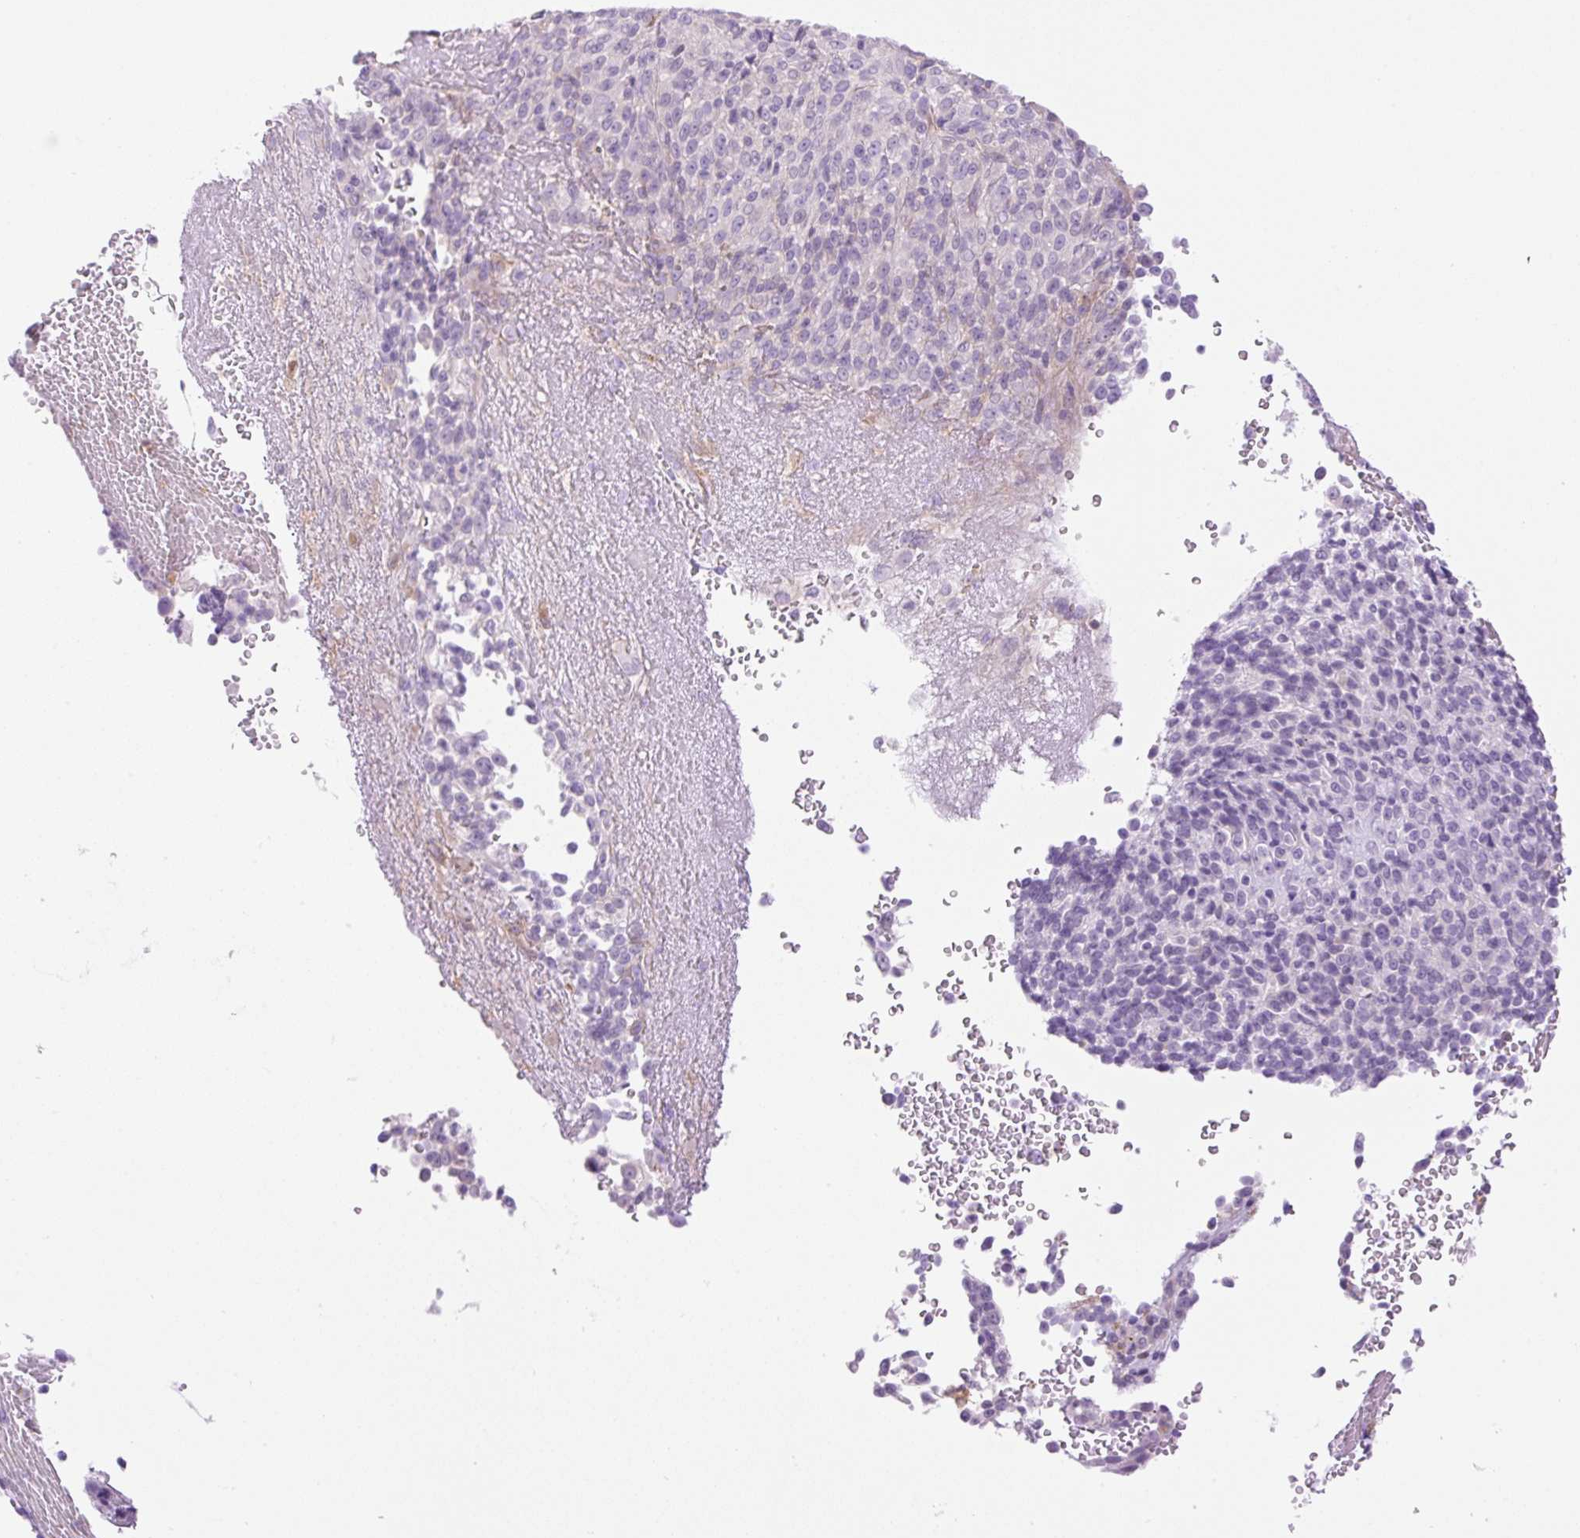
{"staining": {"intensity": "negative", "quantity": "none", "location": "none"}, "tissue": "melanoma", "cell_type": "Tumor cells", "image_type": "cancer", "snomed": [{"axis": "morphology", "description": "Malignant melanoma, Metastatic site"}, {"axis": "topography", "description": "Brain"}], "caption": "The image displays no significant staining in tumor cells of melanoma.", "gene": "EHD3", "patient": {"sex": "female", "age": 56}}